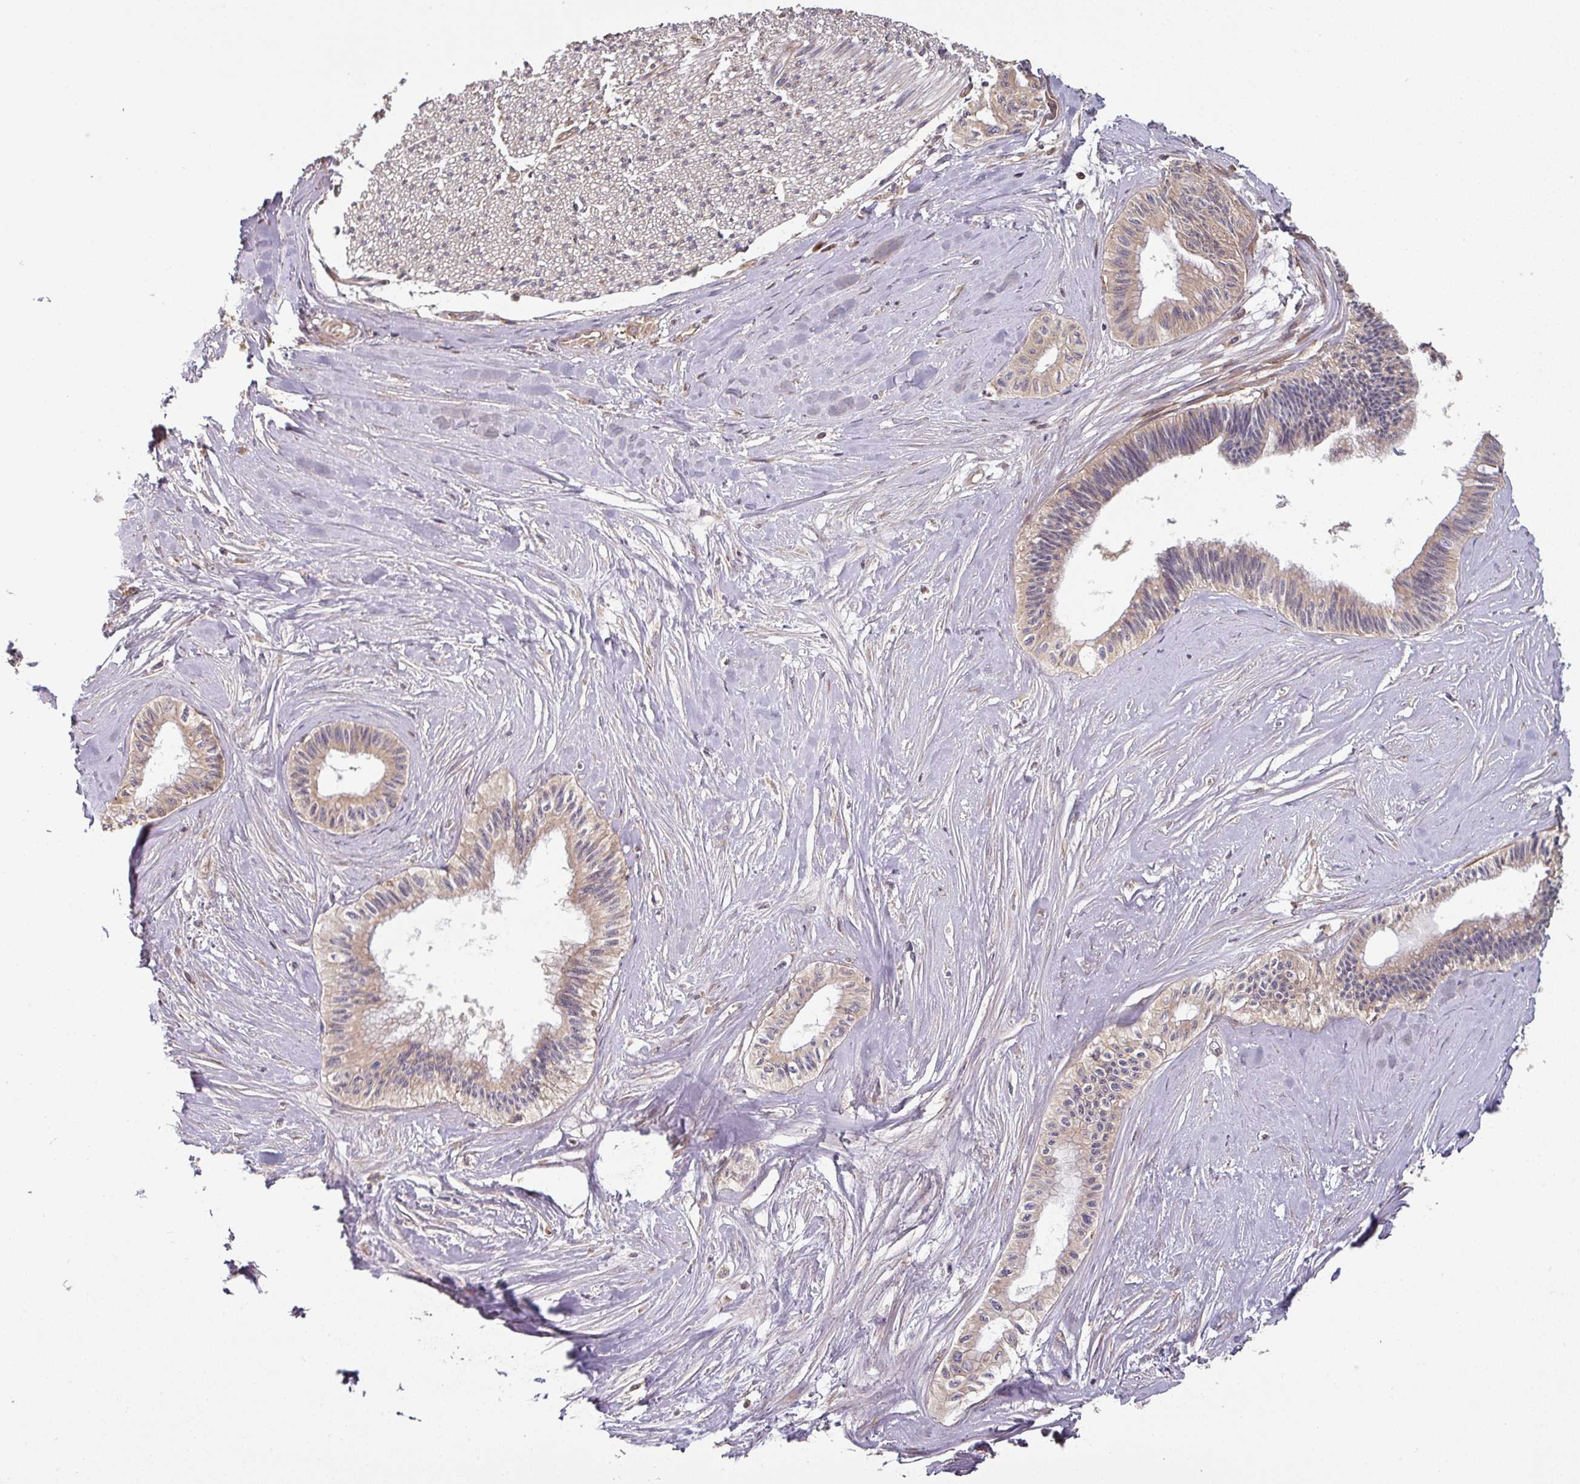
{"staining": {"intensity": "moderate", "quantity": "25%-75%", "location": "cytoplasmic/membranous"}, "tissue": "pancreatic cancer", "cell_type": "Tumor cells", "image_type": "cancer", "snomed": [{"axis": "morphology", "description": "Adenocarcinoma, NOS"}, {"axis": "topography", "description": "Pancreas"}], "caption": "Protein analysis of adenocarcinoma (pancreatic) tissue demonstrates moderate cytoplasmic/membranous expression in about 25%-75% of tumor cells.", "gene": "SIK1", "patient": {"sex": "male", "age": 71}}